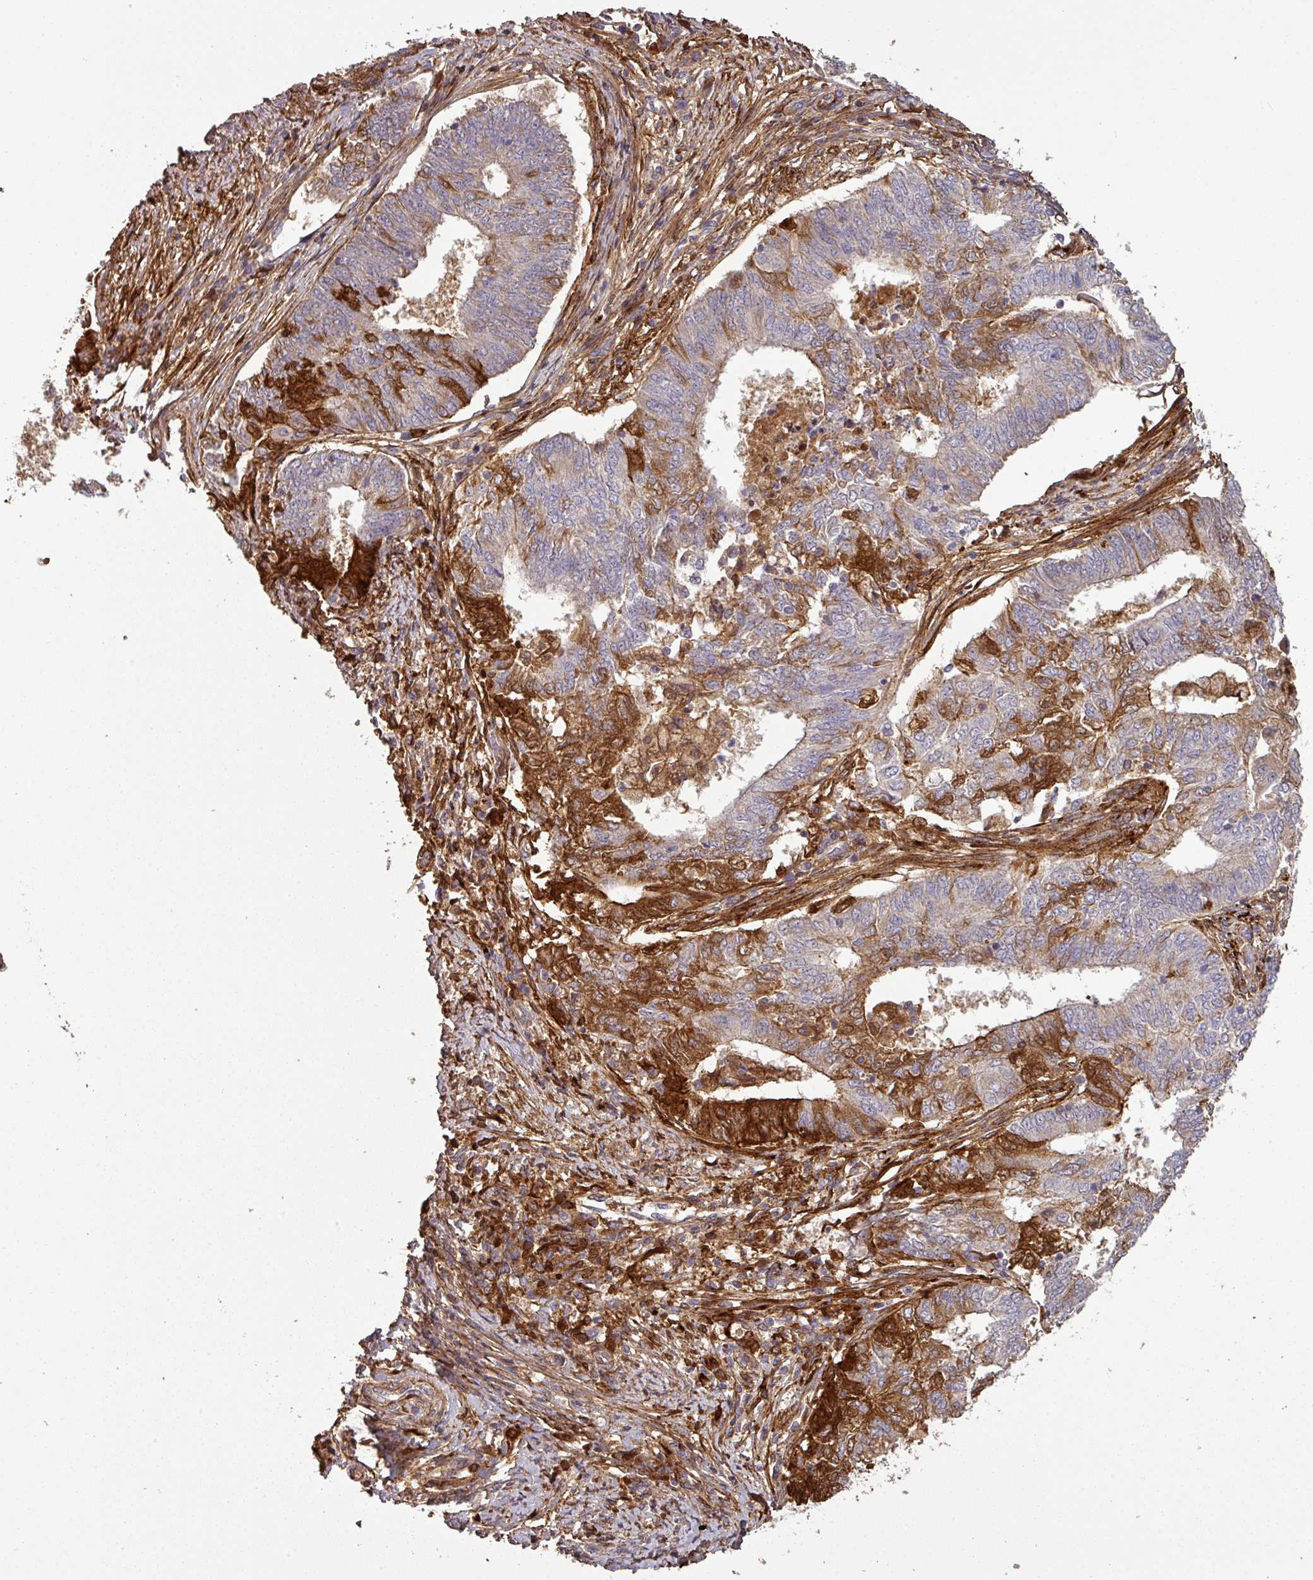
{"staining": {"intensity": "moderate", "quantity": "<25%", "location": "cytoplasmic/membranous"}, "tissue": "endometrial cancer", "cell_type": "Tumor cells", "image_type": "cancer", "snomed": [{"axis": "morphology", "description": "Adenocarcinoma, NOS"}, {"axis": "topography", "description": "Endometrium"}], "caption": "There is low levels of moderate cytoplasmic/membranous staining in tumor cells of endometrial cancer (adenocarcinoma), as demonstrated by immunohistochemical staining (brown color).", "gene": "ISLR", "patient": {"sex": "female", "age": 62}}